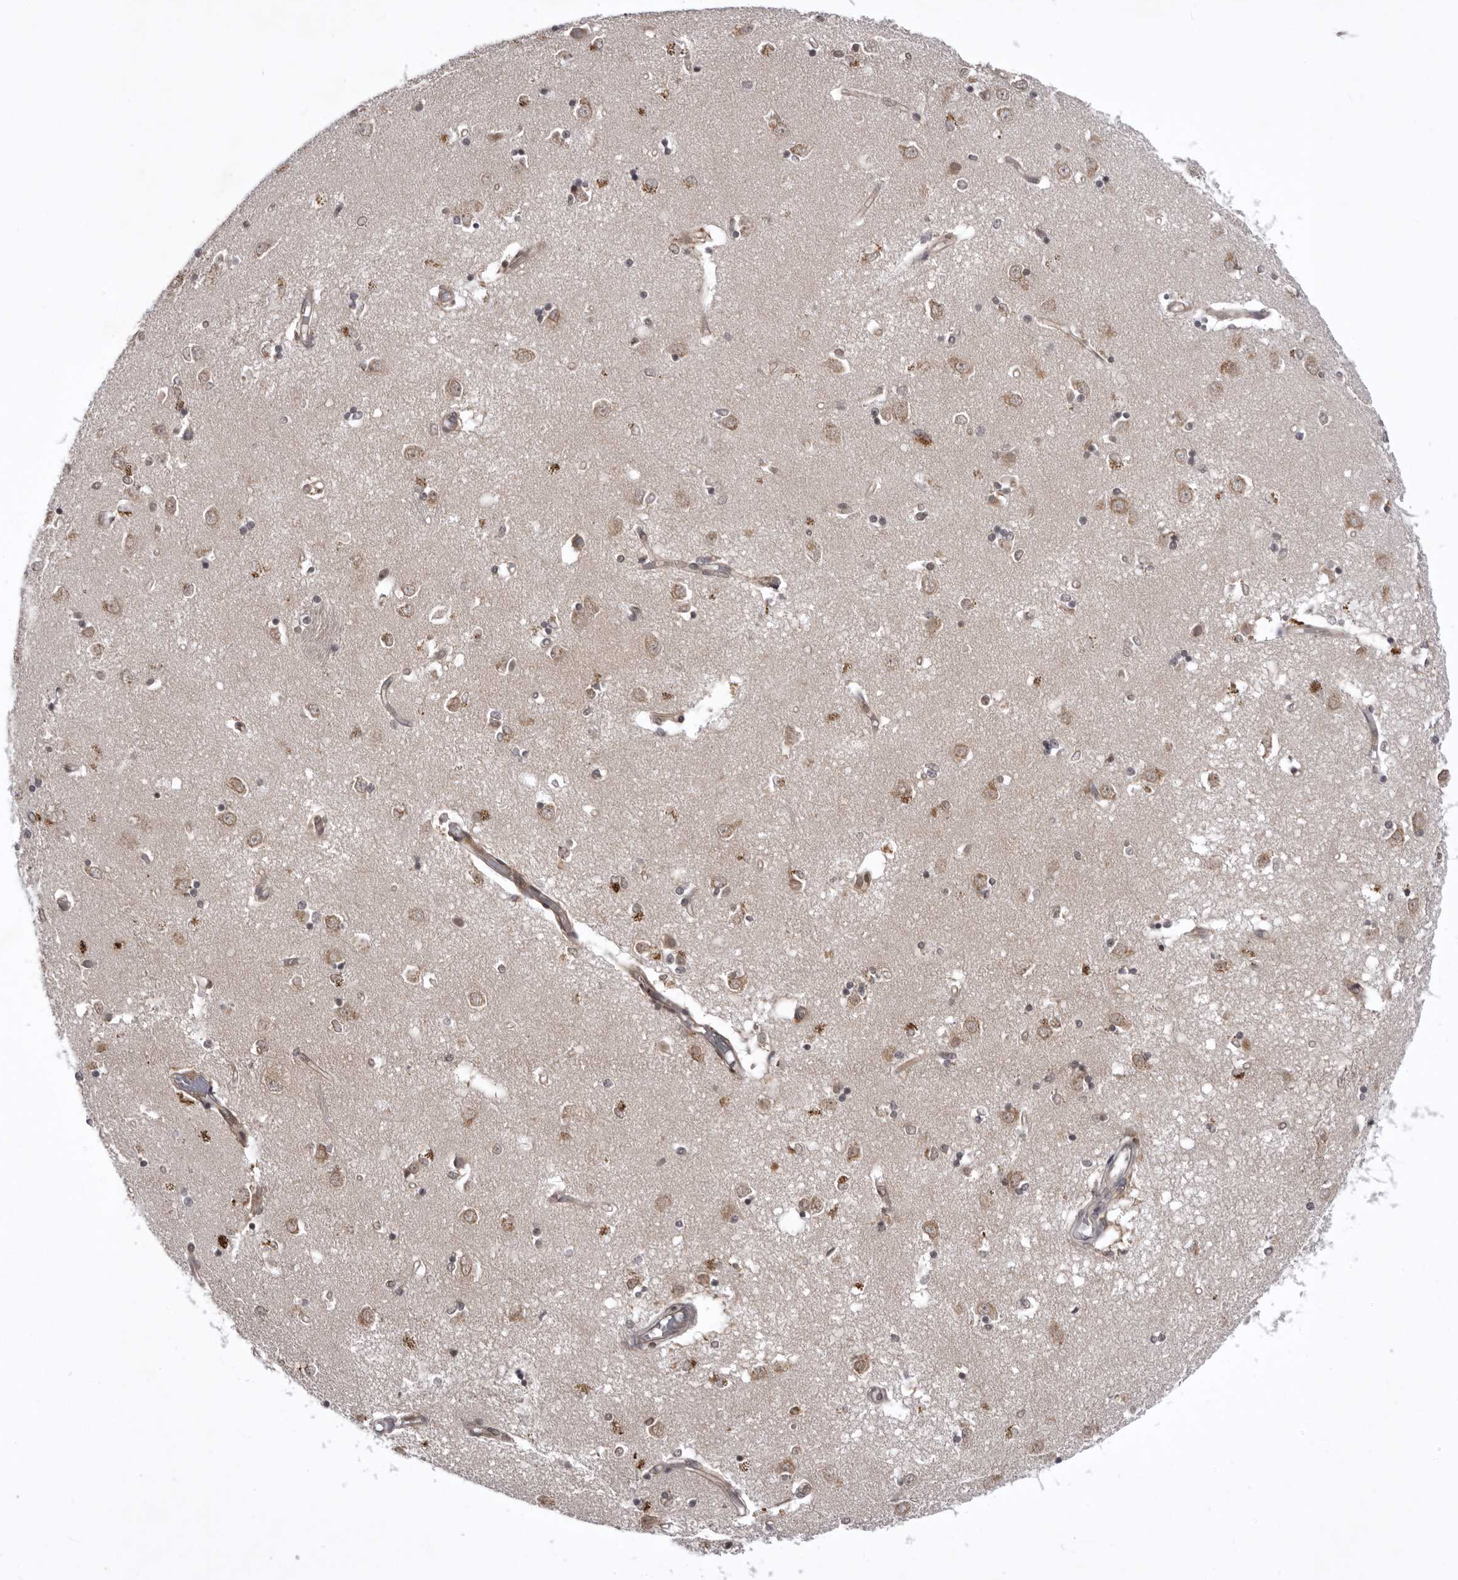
{"staining": {"intensity": "weak", "quantity": "25%-75%", "location": "cytoplasmic/membranous"}, "tissue": "caudate", "cell_type": "Glial cells", "image_type": "normal", "snomed": [{"axis": "morphology", "description": "Normal tissue, NOS"}, {"axis": "topography", "description": "Lateral ventricle wall"}], "caption": "Brown immunohistochemical staining in benign human caudate exhibits weak cytoplasmic/membranous staining in about 25%-75% of glial cells.", "gene": "USP43", "patient": {"sex": "male", "age": 45}}